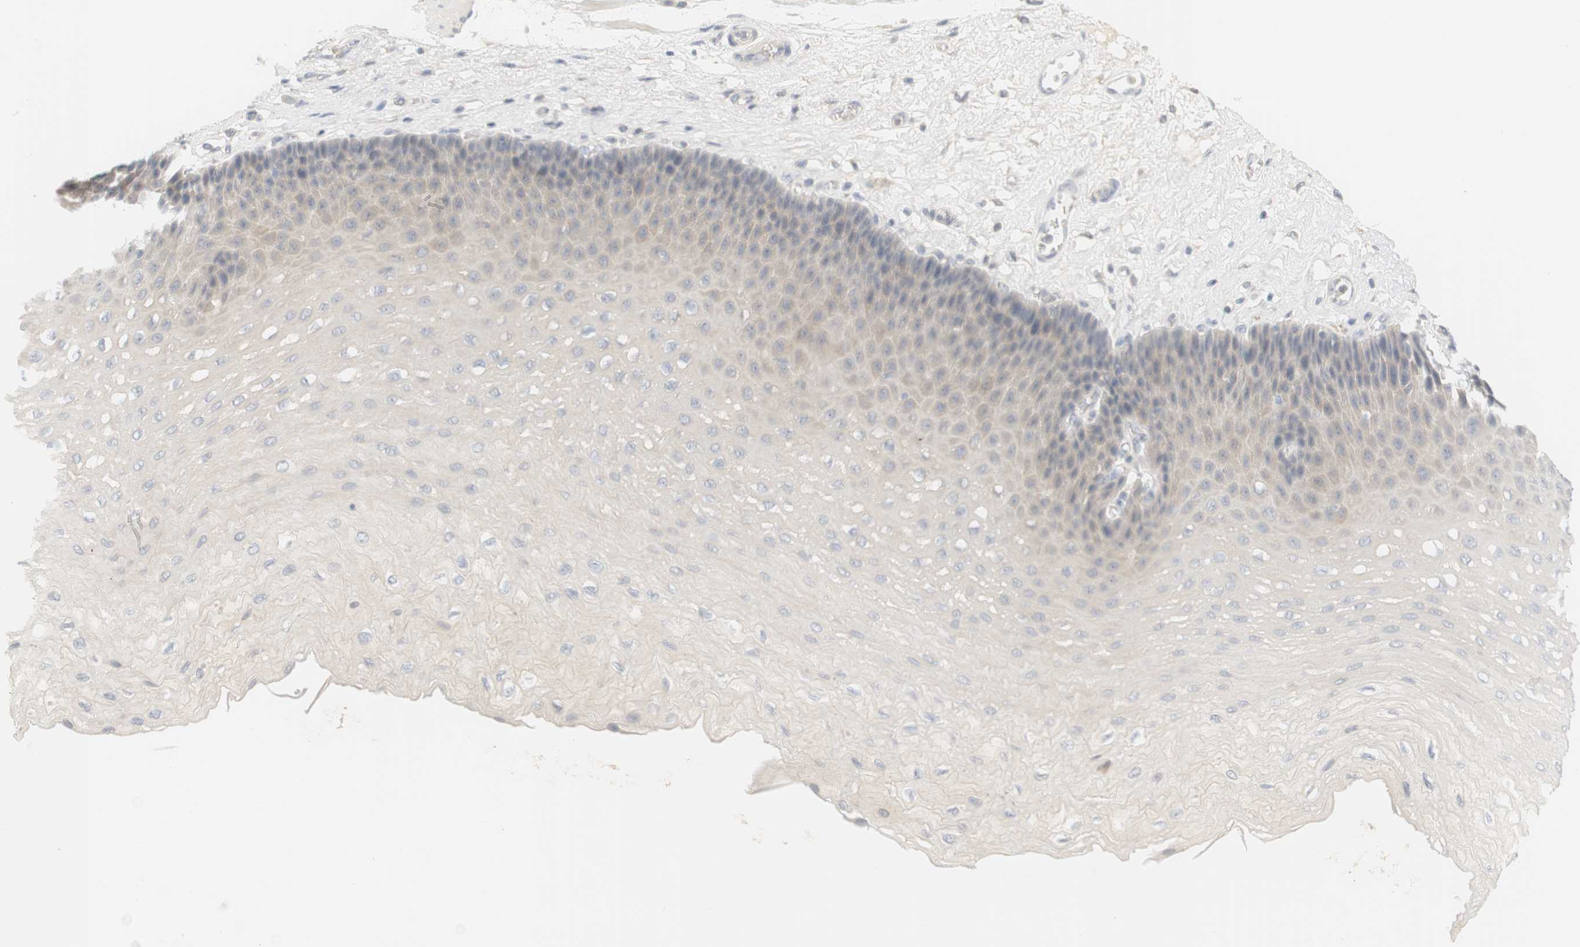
{"staining": {"intensity": "weak", "quantity": "<25%", "location": "cytoplasmic/membranous"}, "tissue": "esophagus", "cell_type": "Squamous epithelial cells", "image_type": "normal", "snomed": [{"axis": "morphology", "description": "Normal tissue, NOS"}, {"axis": "topography", "description": "Esophagus"}], "caption": "Immunohistochemistry micrograph of unremarkable esophagus: esophagus stained with DAB (3,3'-diaminobenzidine) reveals no significant protein positivity in squamous epithelial cells.", "gene": "RTN3", "patient": {"sex": "female", "age": 72}}